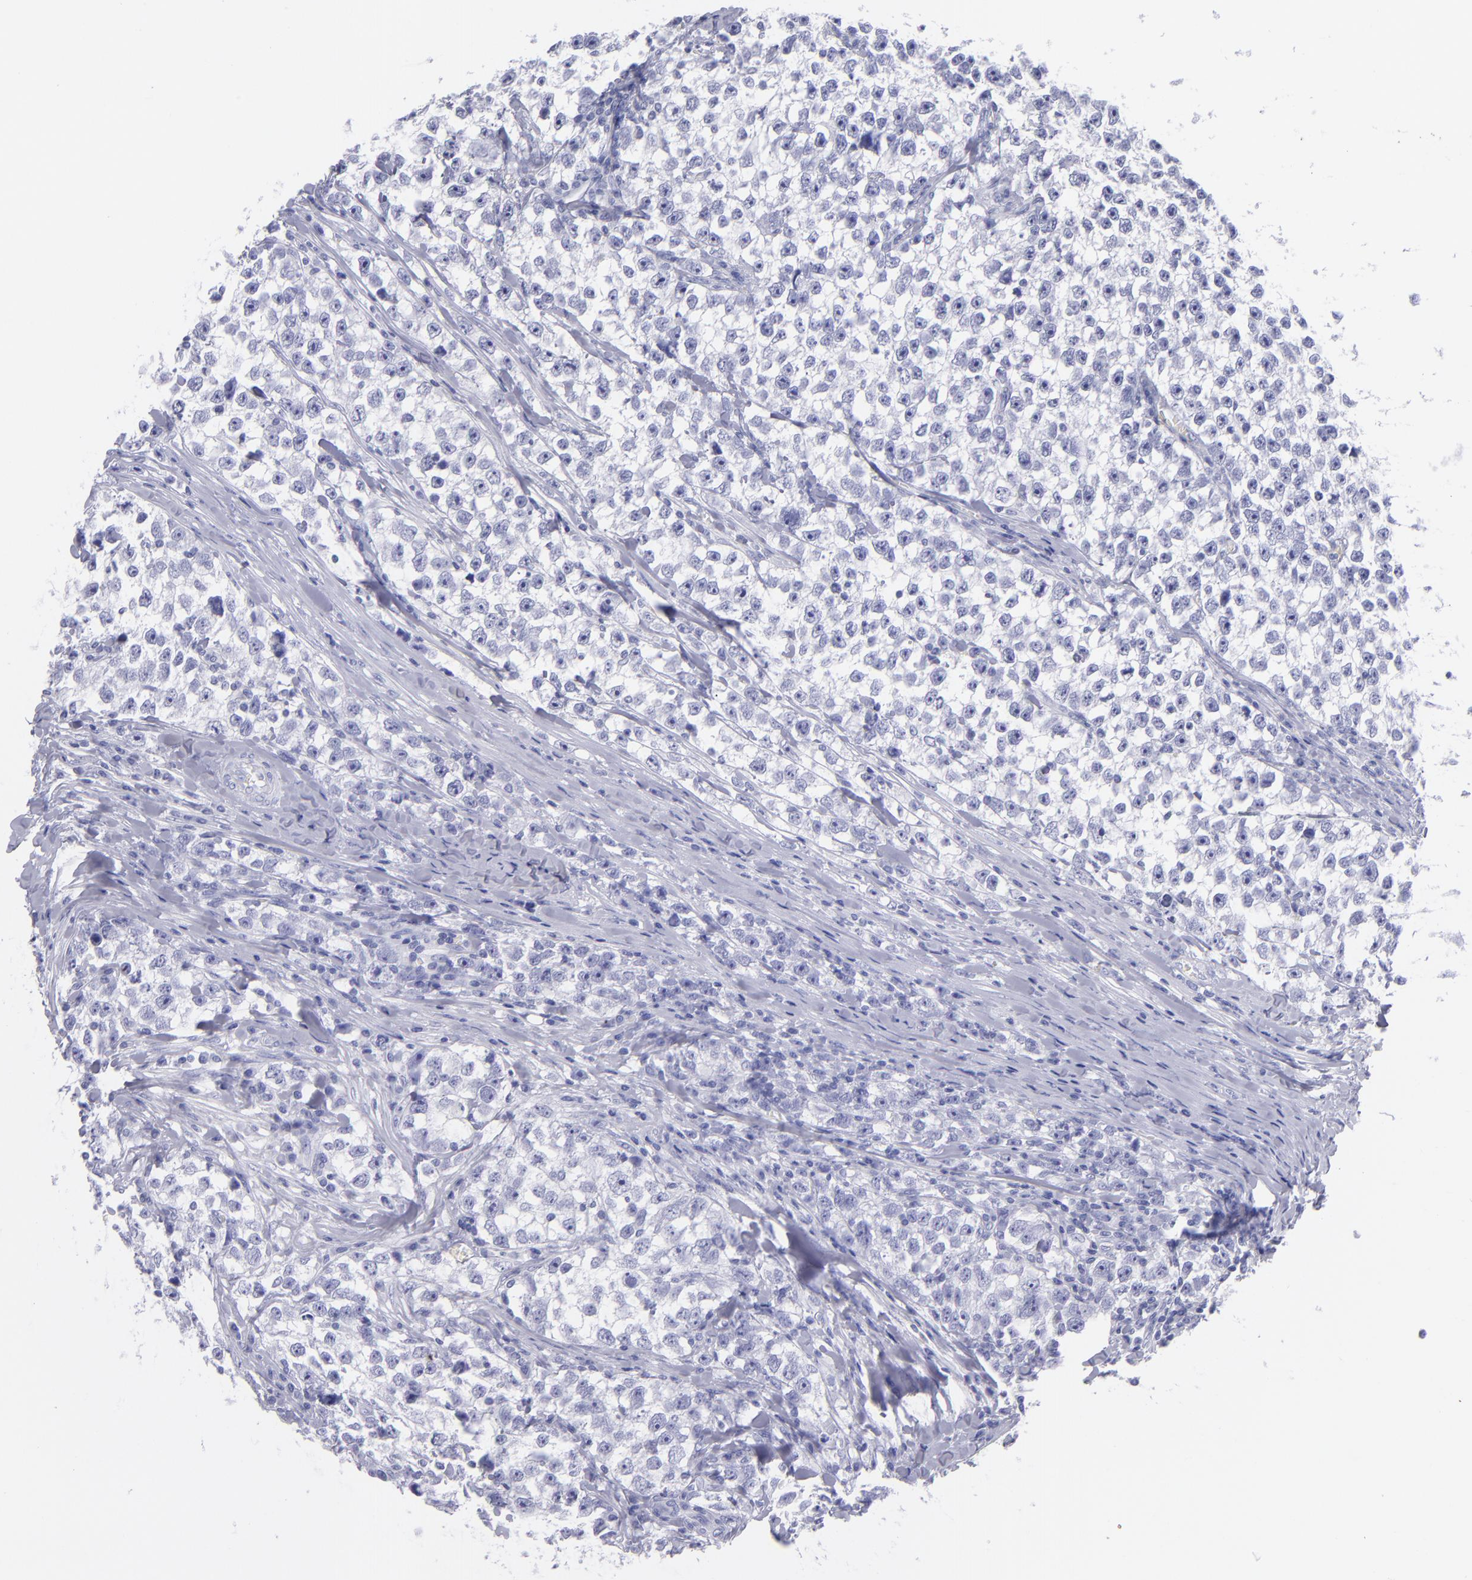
{"staining": {"intensity": "negative", "quantity": "none", "location": "none"}, "tissue": "testis cancer", "cell_type": "Tumor cells", "image_type": "cancer", "snomed": [{"axis": "morphology", "description": "Seminoma, NOS"}, {"axis": "morphology", "description": "Carcinoma, Embryonal, NOS"}, {"axis": "topography", "description": "Testis"}], "caption": "A high-resolution photomicrograph shows immunohistochemistry staining of testis cancer, which reveals no significant expression in tumor cells.", "gene": "CD82", "patient": {"sex": "male", "age": 30}}